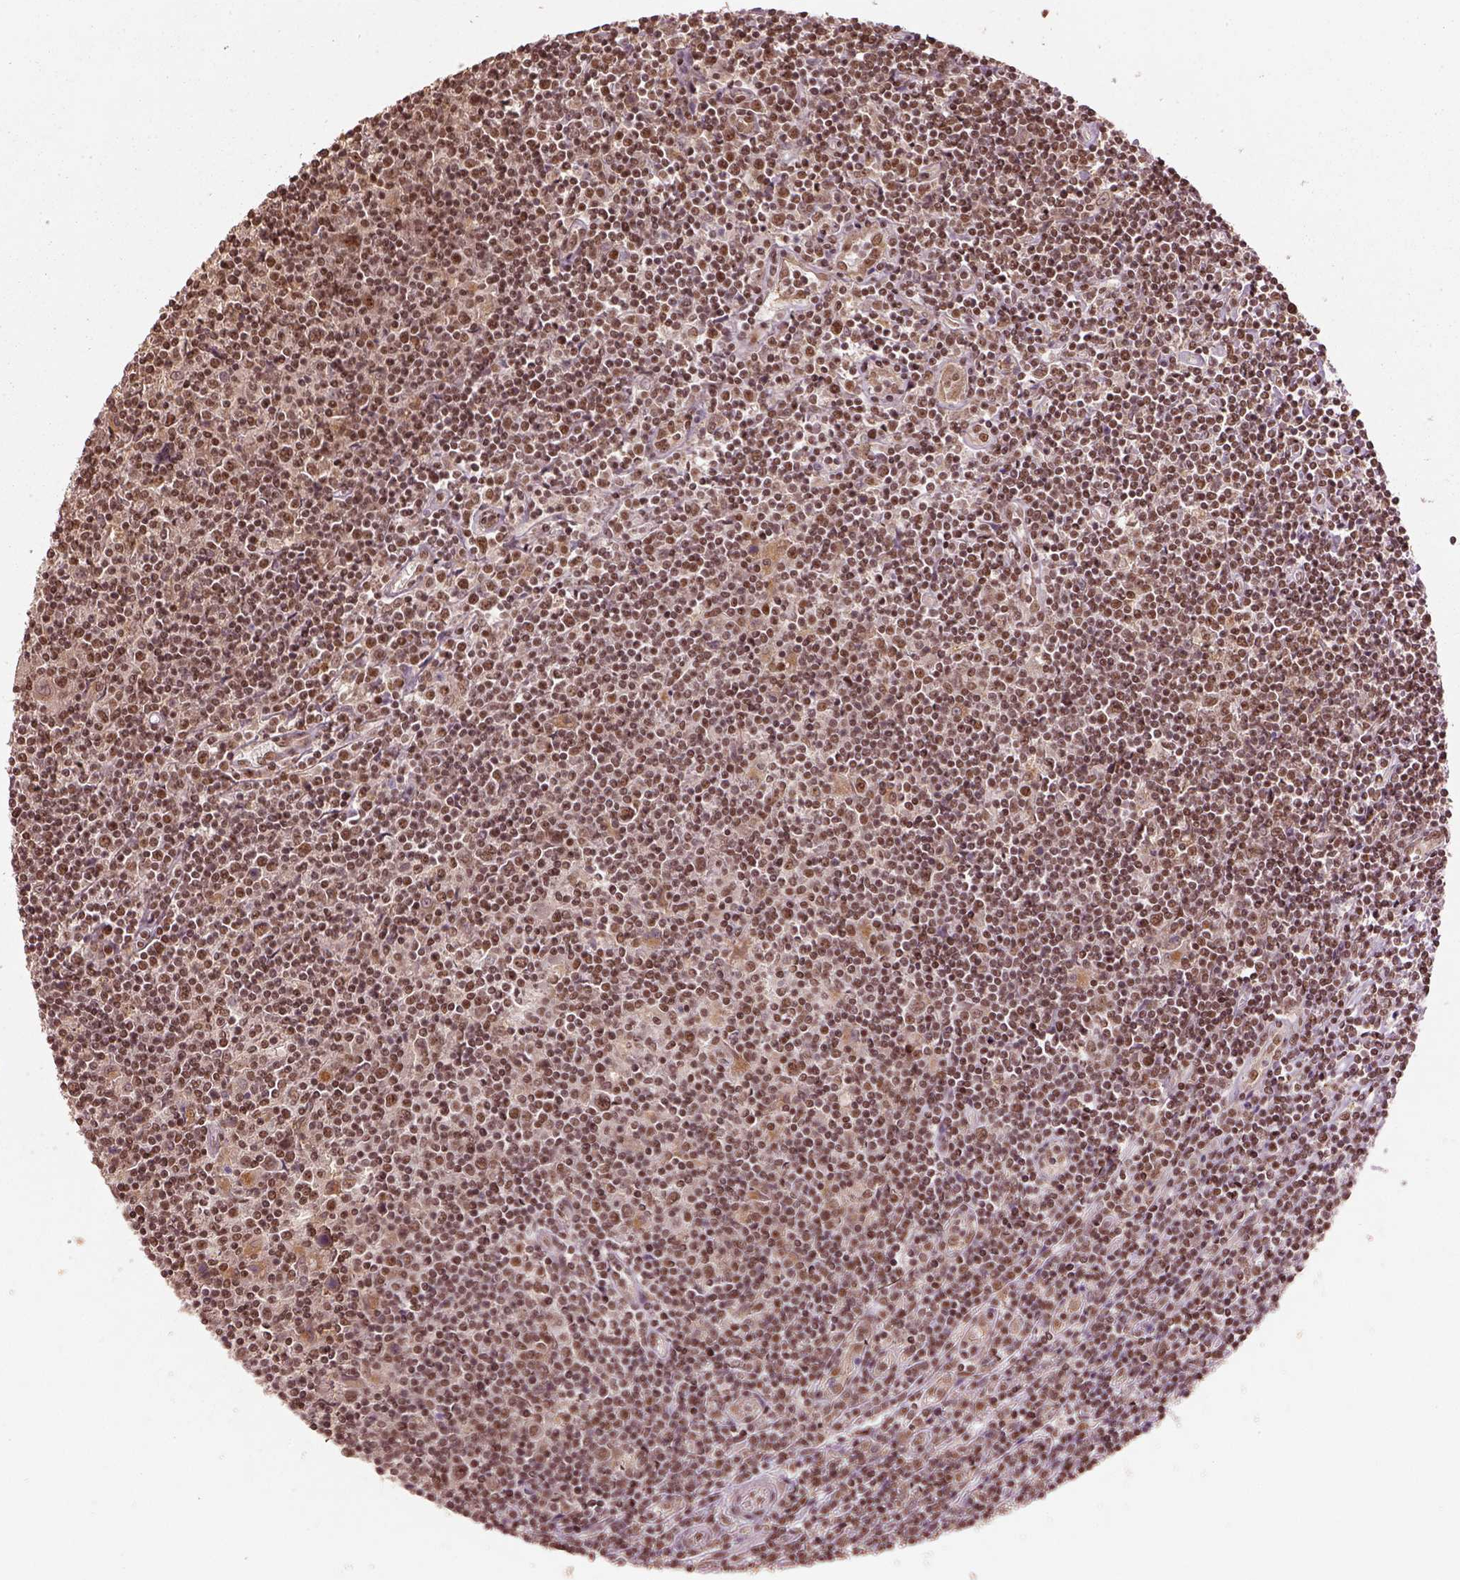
{"staining": {"intensity": "moderate", "quantity": ">75%", "location": "nuclear"}, "tissue": "lymphoma", "cell_type": "Tumor cells", "image_type": "cancer", "snomed": [{"axis": "morphology", "description": "Hodgkin's disease, NOS"}, {"axis": "topography", "description": "Lymph node"}], "caption": "A micrograph of human Hodgkin's disease stained for a protein shows moderate nuclear brown staining in tumor cells.", "gene": "BRD9", "patient": {"sex": "male", "age": 40}}